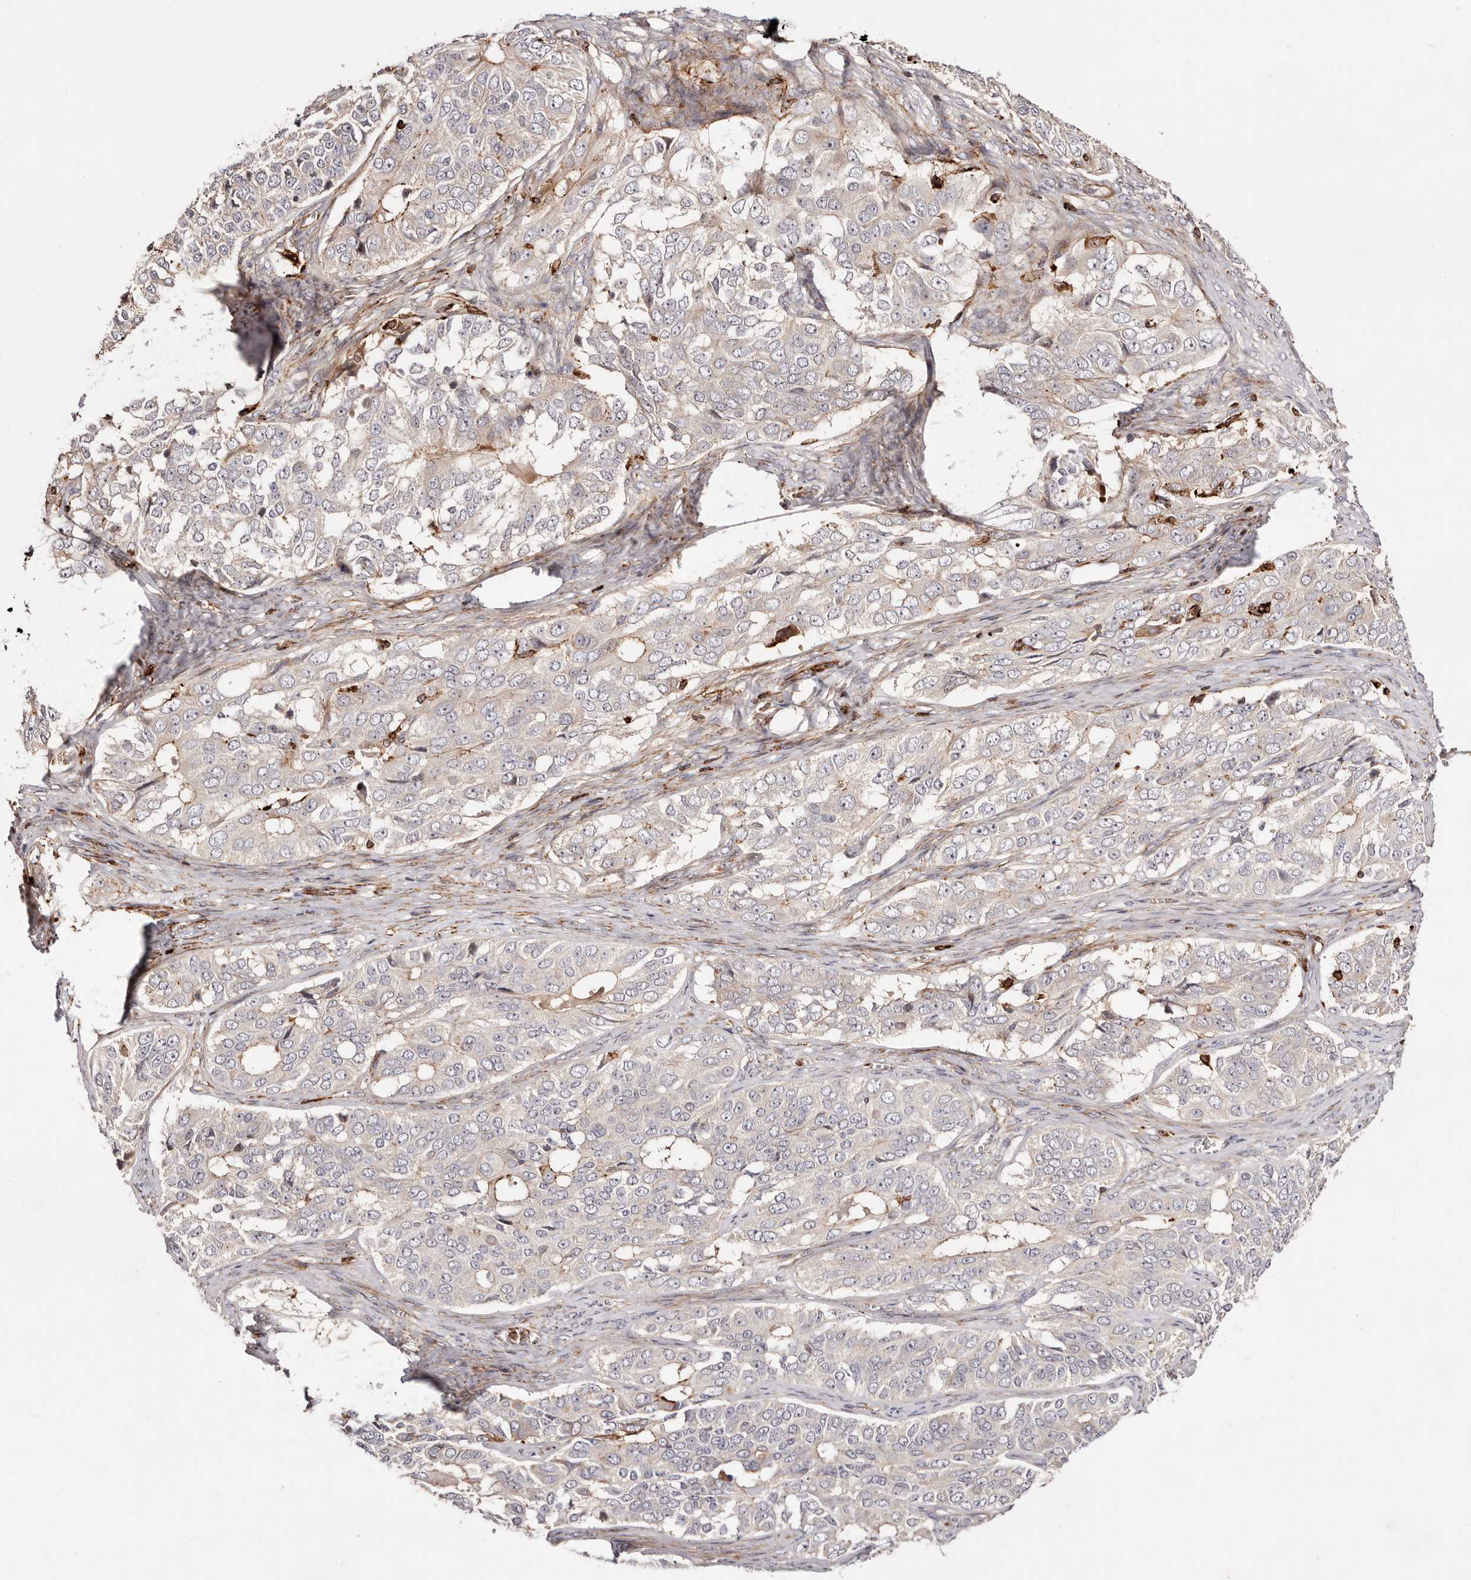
{"staining": {"intensity": "weak", "quantity": "<25%", "location": "cytoplasmic/membranous"}, "tissue": "ovarian cancer", "cell_type": "Tumor cells", "image_type": "cancer", "snomed": [{"axis": "morphology", "description": "Carcinoma, endometroid"}, {"axis": "topography", "description": "Ovary"}], "caption": "A photomicrograph of human ovarian cancer (endometroid carcinoma) is negative for staining in tumor cells.", "gene": "PTPN22", "patient": {"sex": "female", "age": 51}}